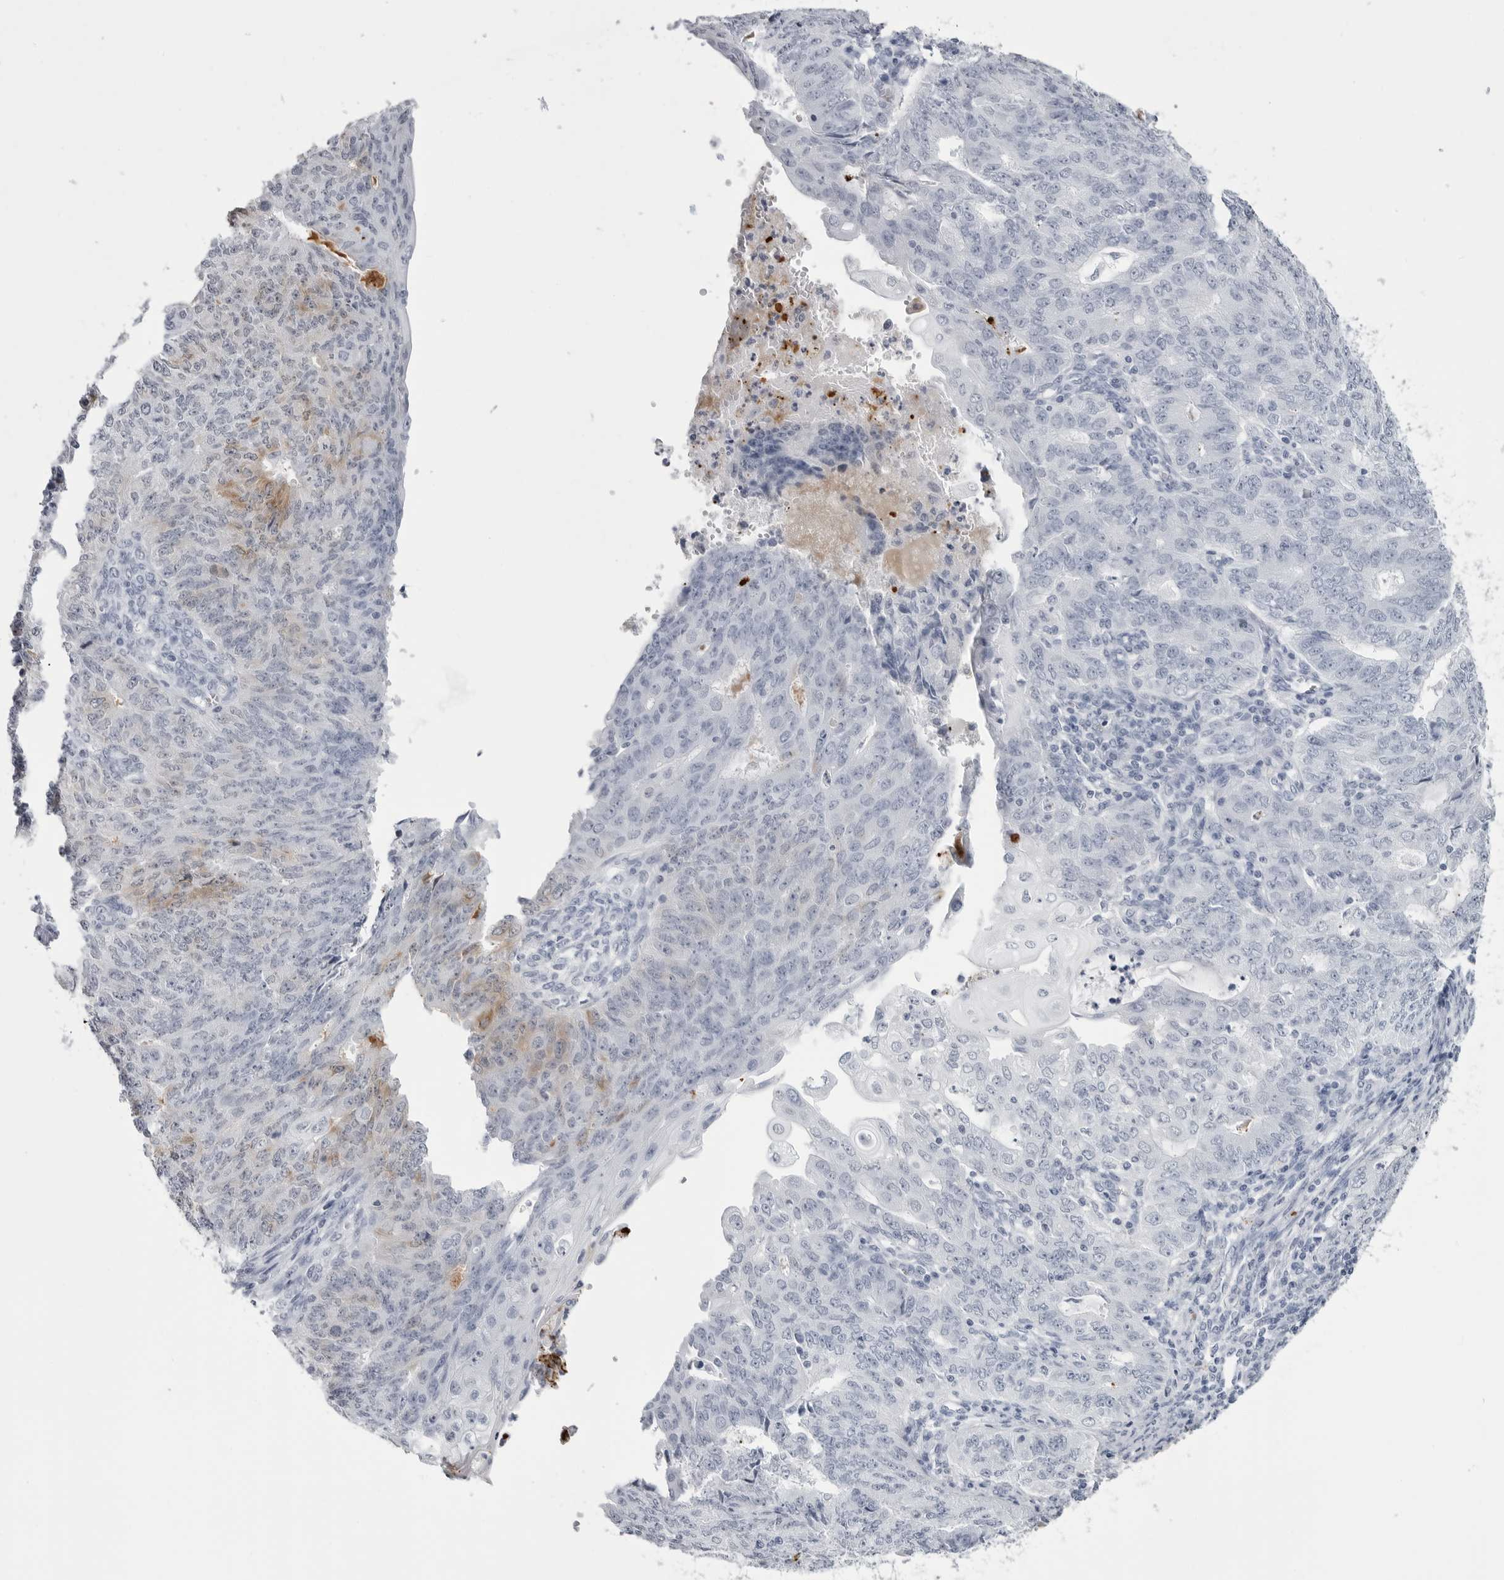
{"staining": {"intensity": "weak", "quantity": "<25%", "location": "cytoplasmic/membranous"}, "tissue": "endometrial cancer", "cell_type": "Tumor cells", "image_type": "cancer", "snomed": [{"axis": "morphology", "description": "Adenocarcinoma, NOS"}, {"axis": "topography", "description": "Endometrium"}], "caption": "Immunohistochemical staining of human endometrial adenocarcinoma reveals no significant staining in tumor cells.", "gene": "COL26A1", "patient": {"sex": "female", "age": 32}}